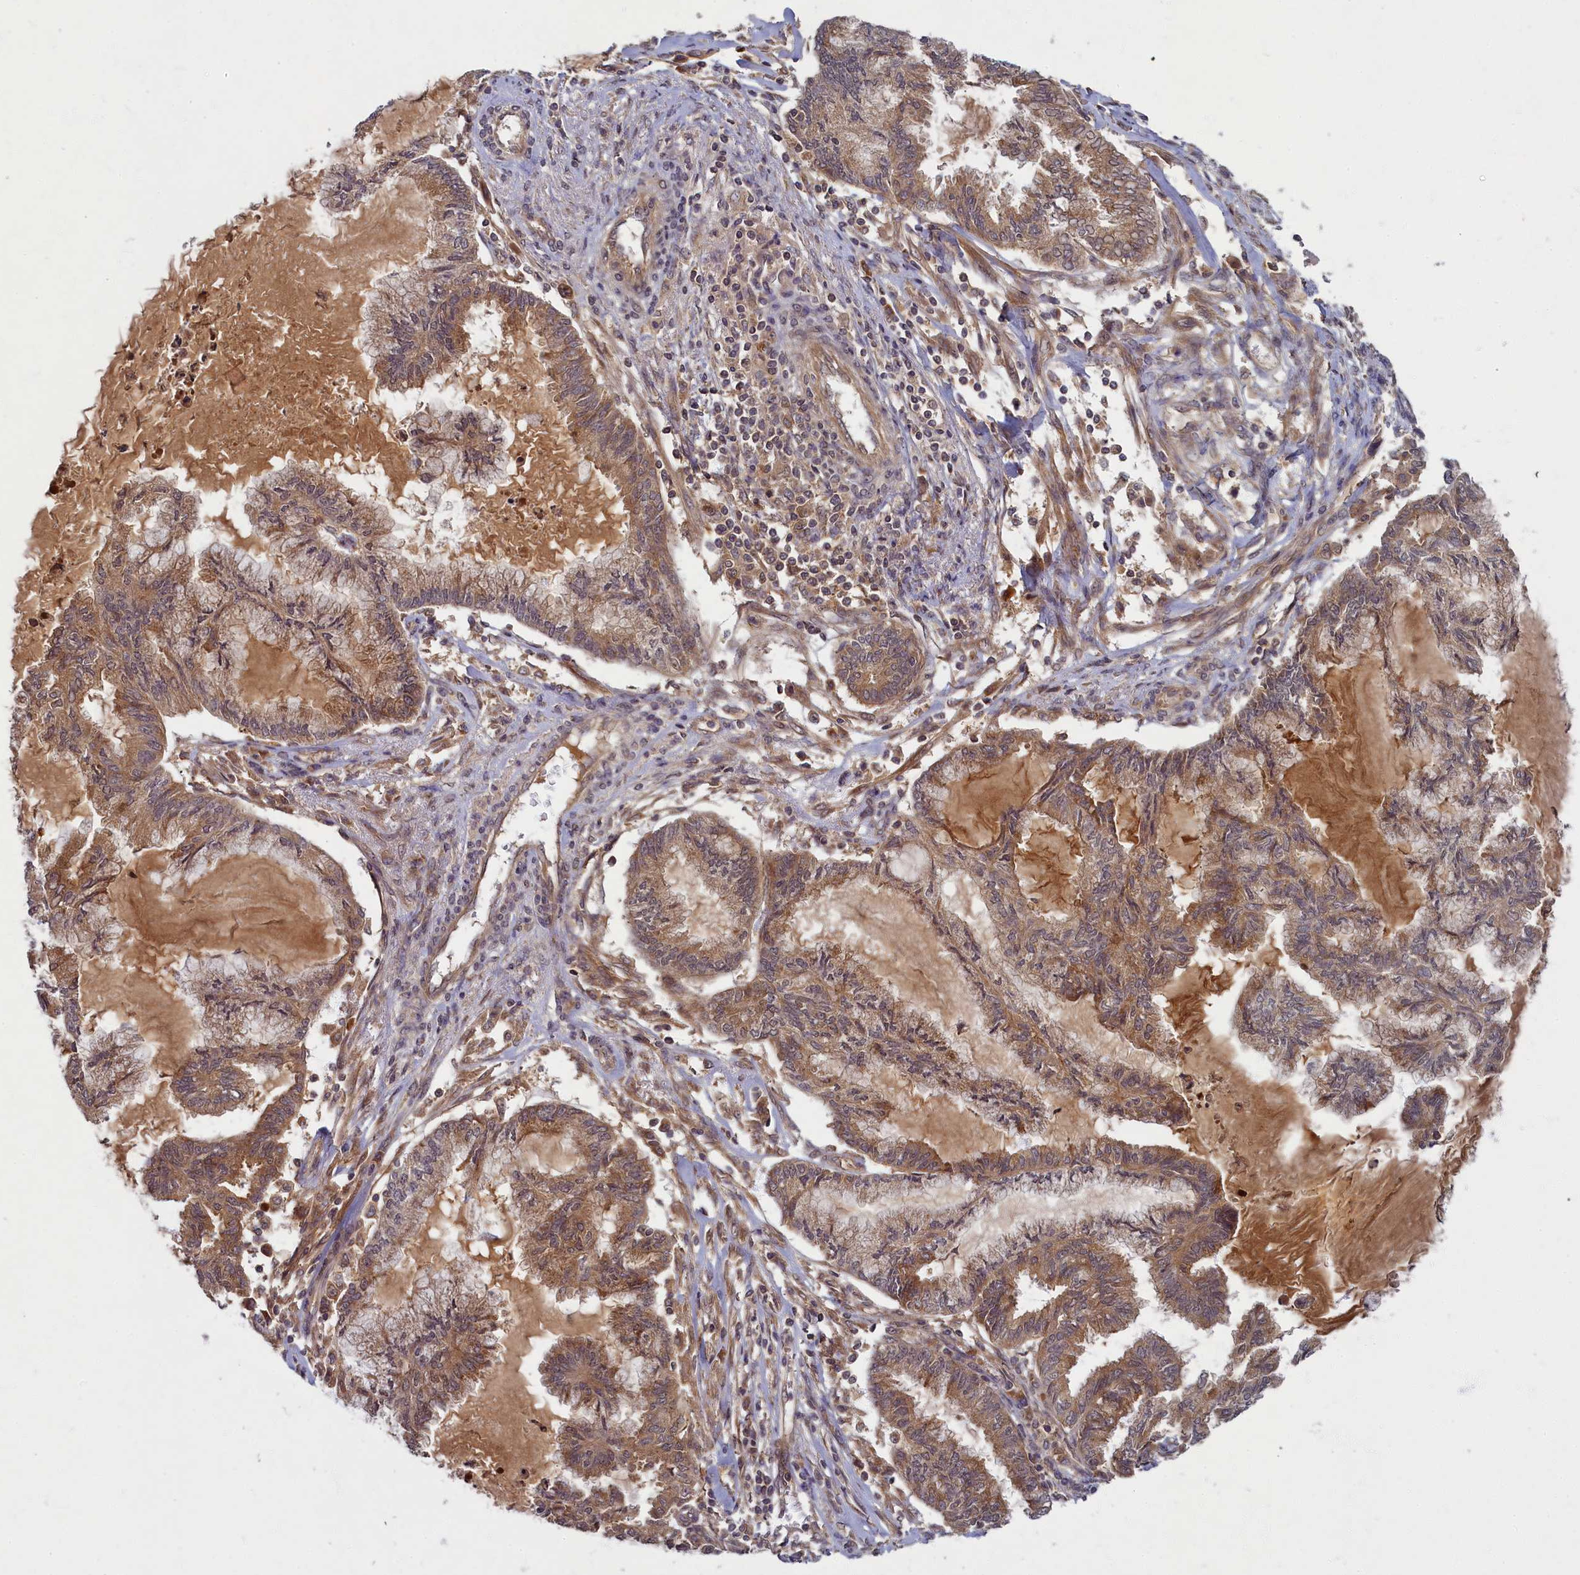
{"staining": {"intensity": "moderate", "quantity": ">75%", "location": "cytoplasmic/membranous"}, "tissue": "endometrial cancer", "cell_type": "Tumor cells", "image_type": "cancer", "snomed": [{"axis": "morphology", "description": "Adenocarcinoma, NOS"}, {"axis": "topography", "description": "Endometrium"}], "caption": "Tumor cells demonstrate medium levels of moderate cytoplasmic/membranous positivity in about >75% of cells in human endometrial cancer.", "gene": "BICD1", "patient": {"sex": "female", "age": 86}}